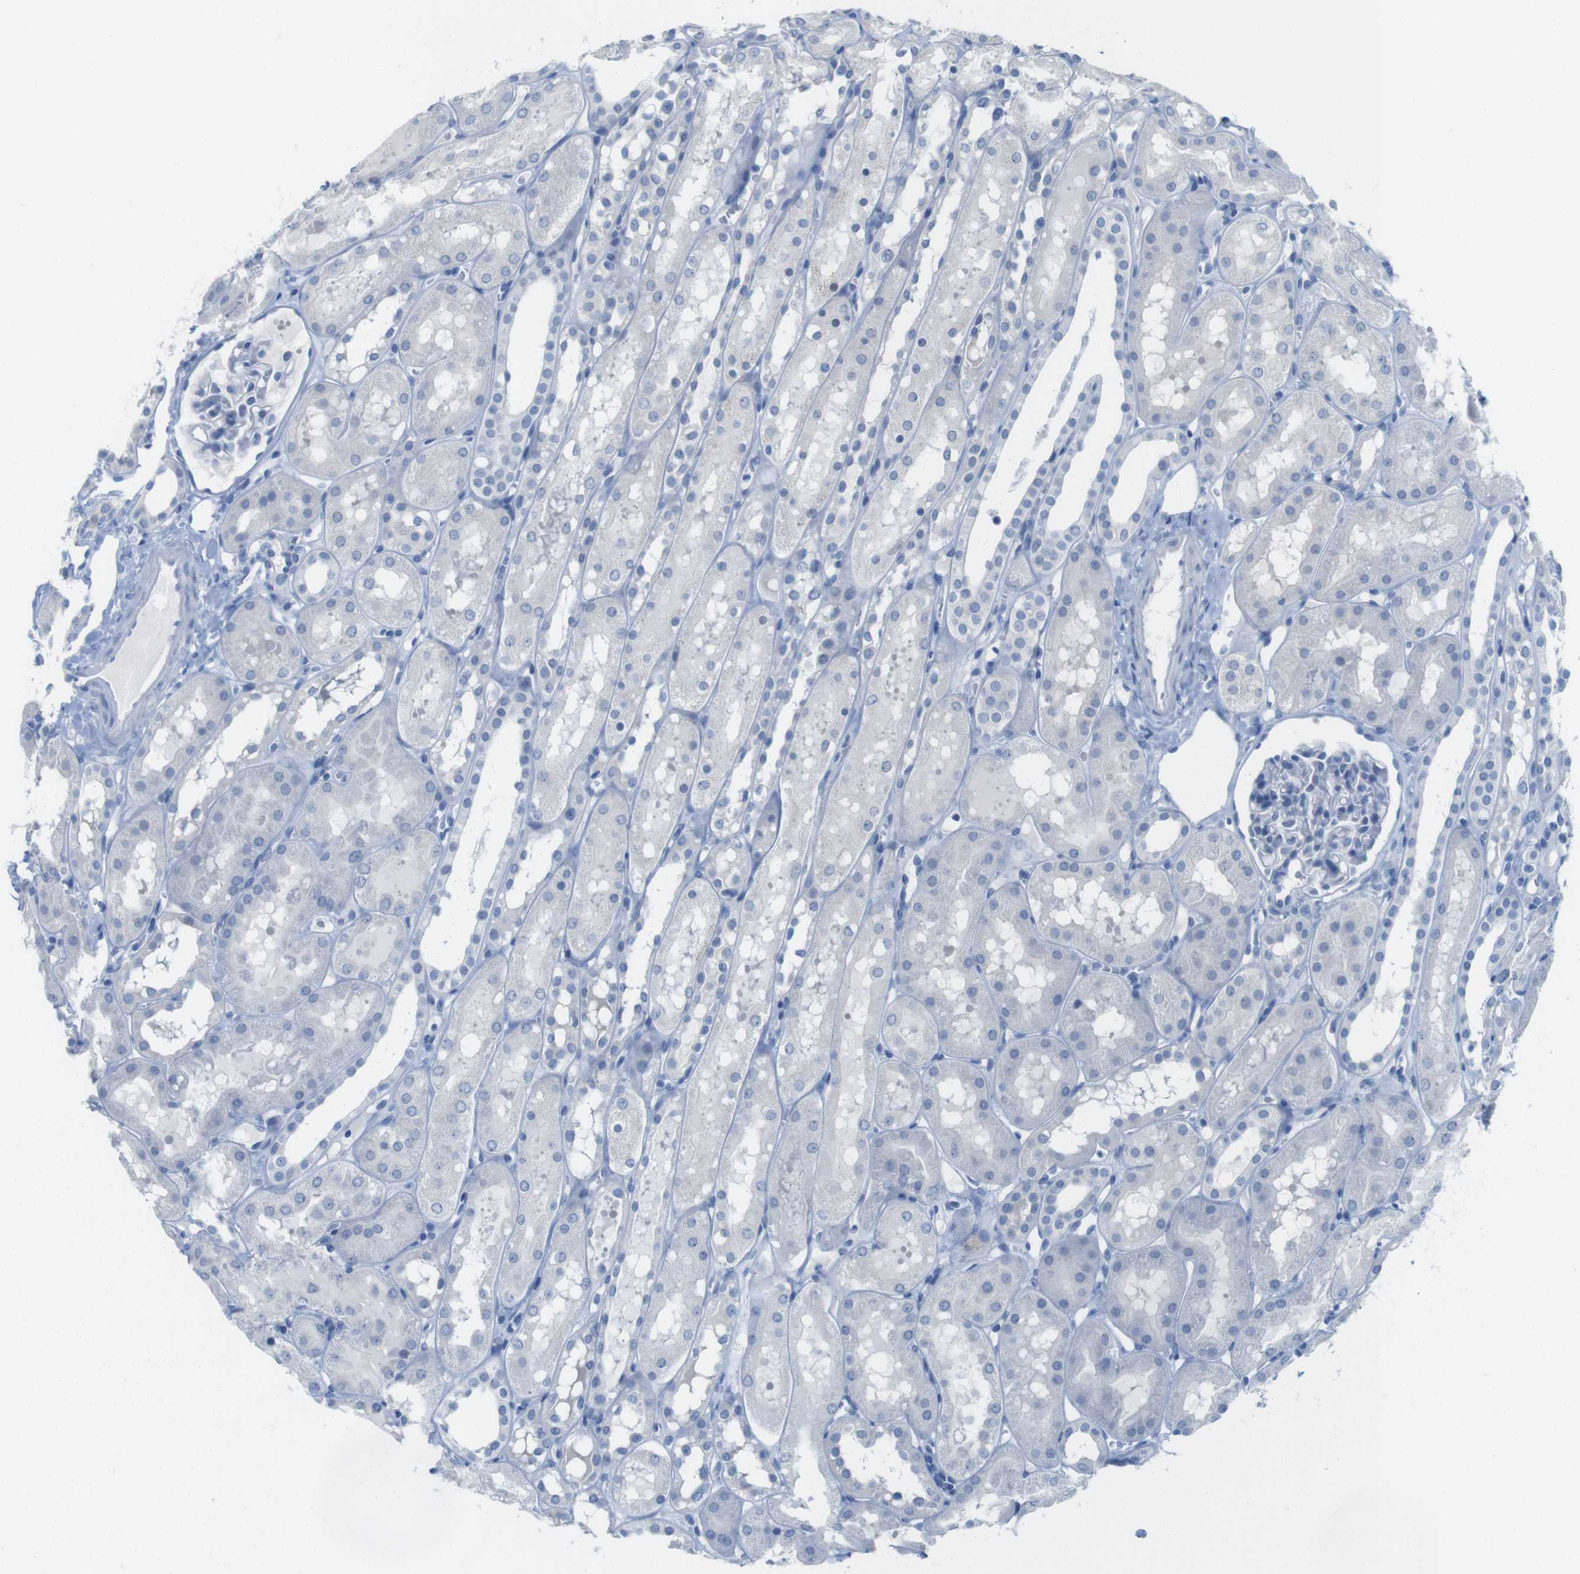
{"staining": {"intensity": "negative", "quantity": "none", "location": "none"}, "tissue": "kidney", "cell_type": "Cells in glomeruli", "image_type": "normal", "snomed": [{"axis": "morphology", "description": "Normal tissue, NOS"}, {"axis": "topography", "description": "Kidney"}, {"axis": "topography", "description": "Urinary bladder"}], "caption": "This is a photomicrograph of immunohistochemistry staining of unremarkable kidney, which shows no positivity in cells in glomeruli. (Immunohistochemistry, brightfield microscopy, high magnification).", "gene": "OPN1SW", "patient": {"sex": "male", "age": 16}}